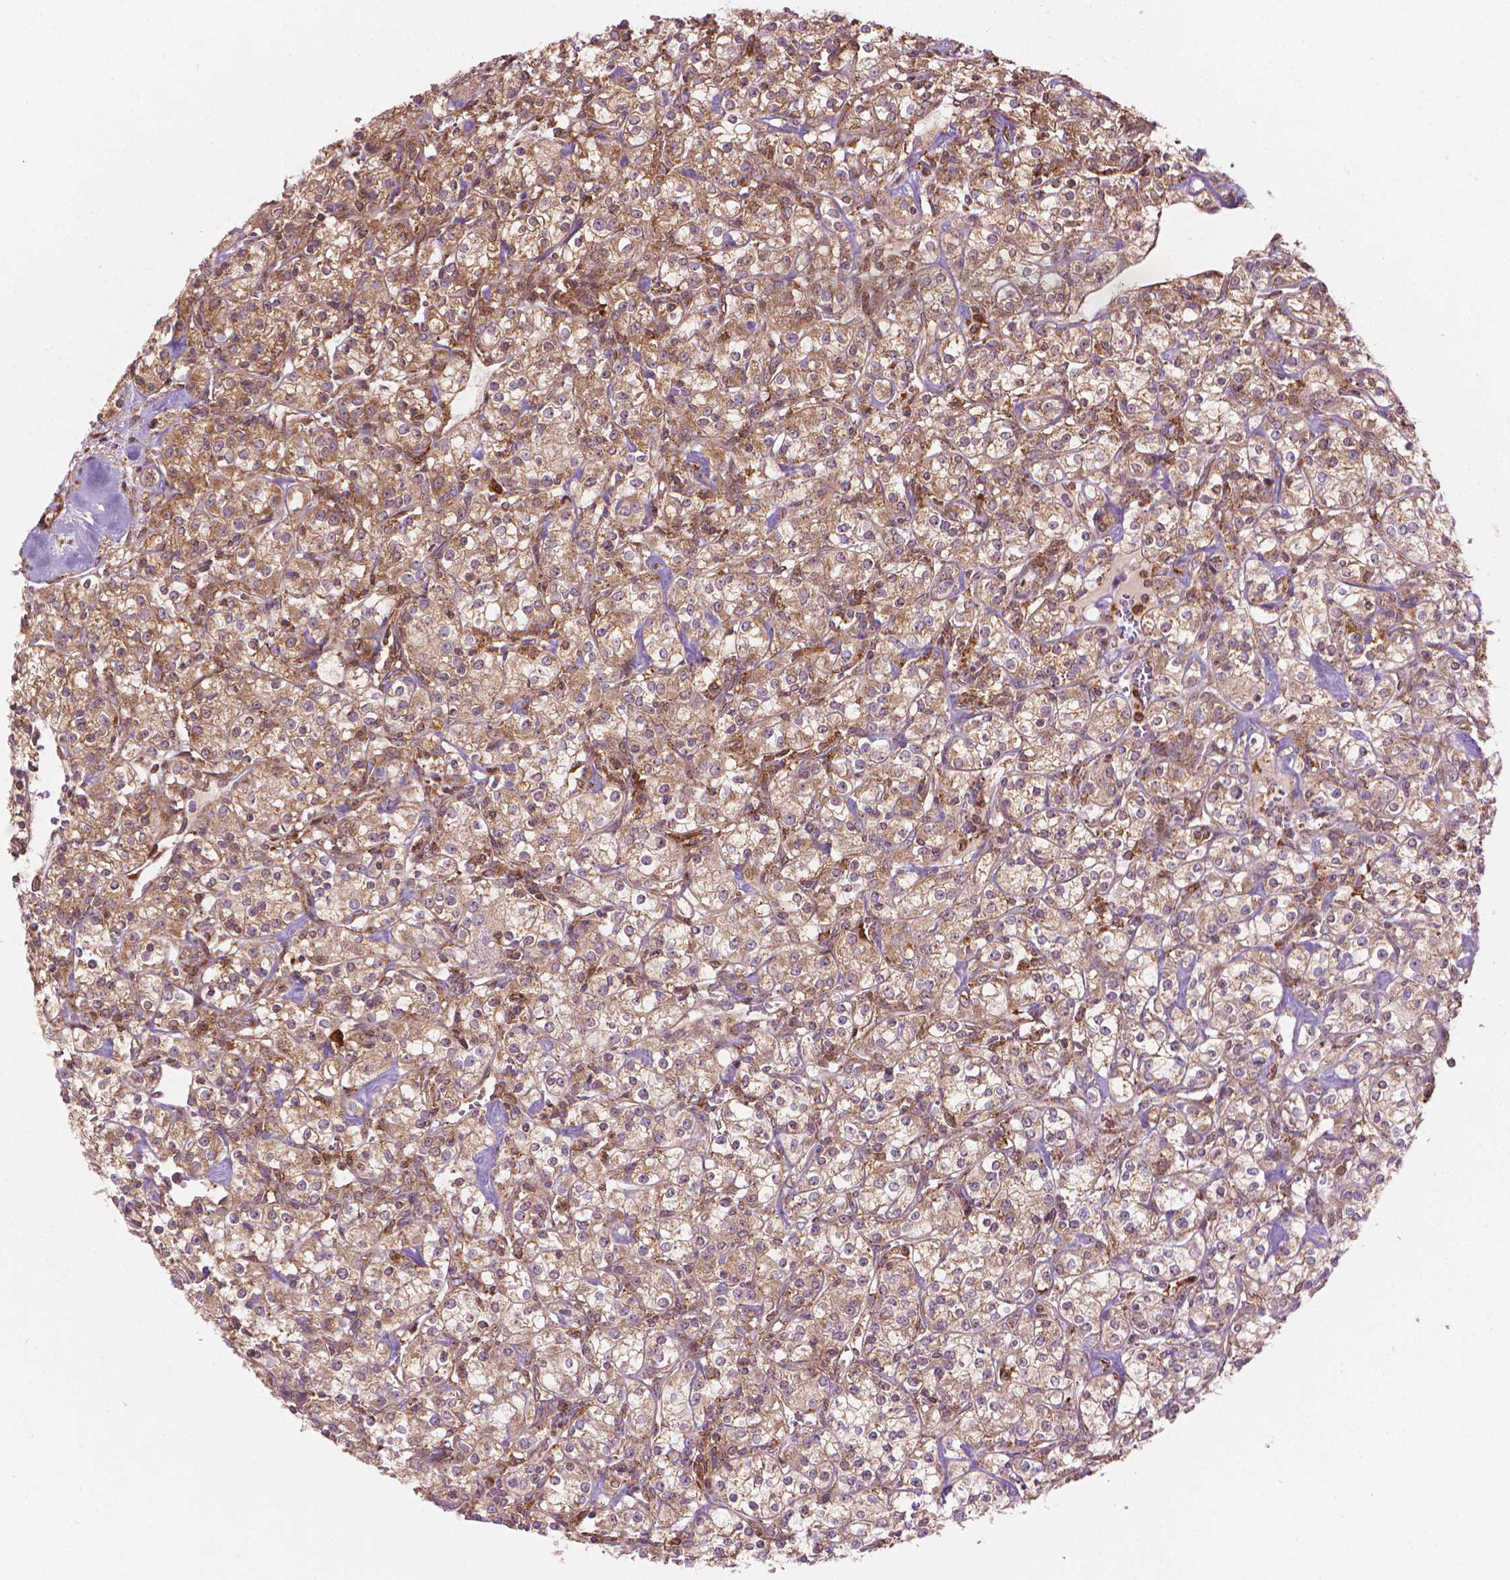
{"staining": {"intensity": "weak", "quantity": ">75%", "location": "cytoplasmic/membranous"}, "tissue": "renal cancer", "cell_type": "Tumor cells", "image_type": "cancer", "snomed": [{"axis": "morphology", "description": "Adenocarcinoma, NOS"}, {"axis": "topography", "description": "Kidney"}], "caption": "Immunohistochemical staining of human adenocarcinoma (renal) exhibits low levels of weak cytoplasmic/membranous positivity in approximately >75% of tumor cells.", "gene": "VARS2", "patient": {"sex": "male", "age": 77}}